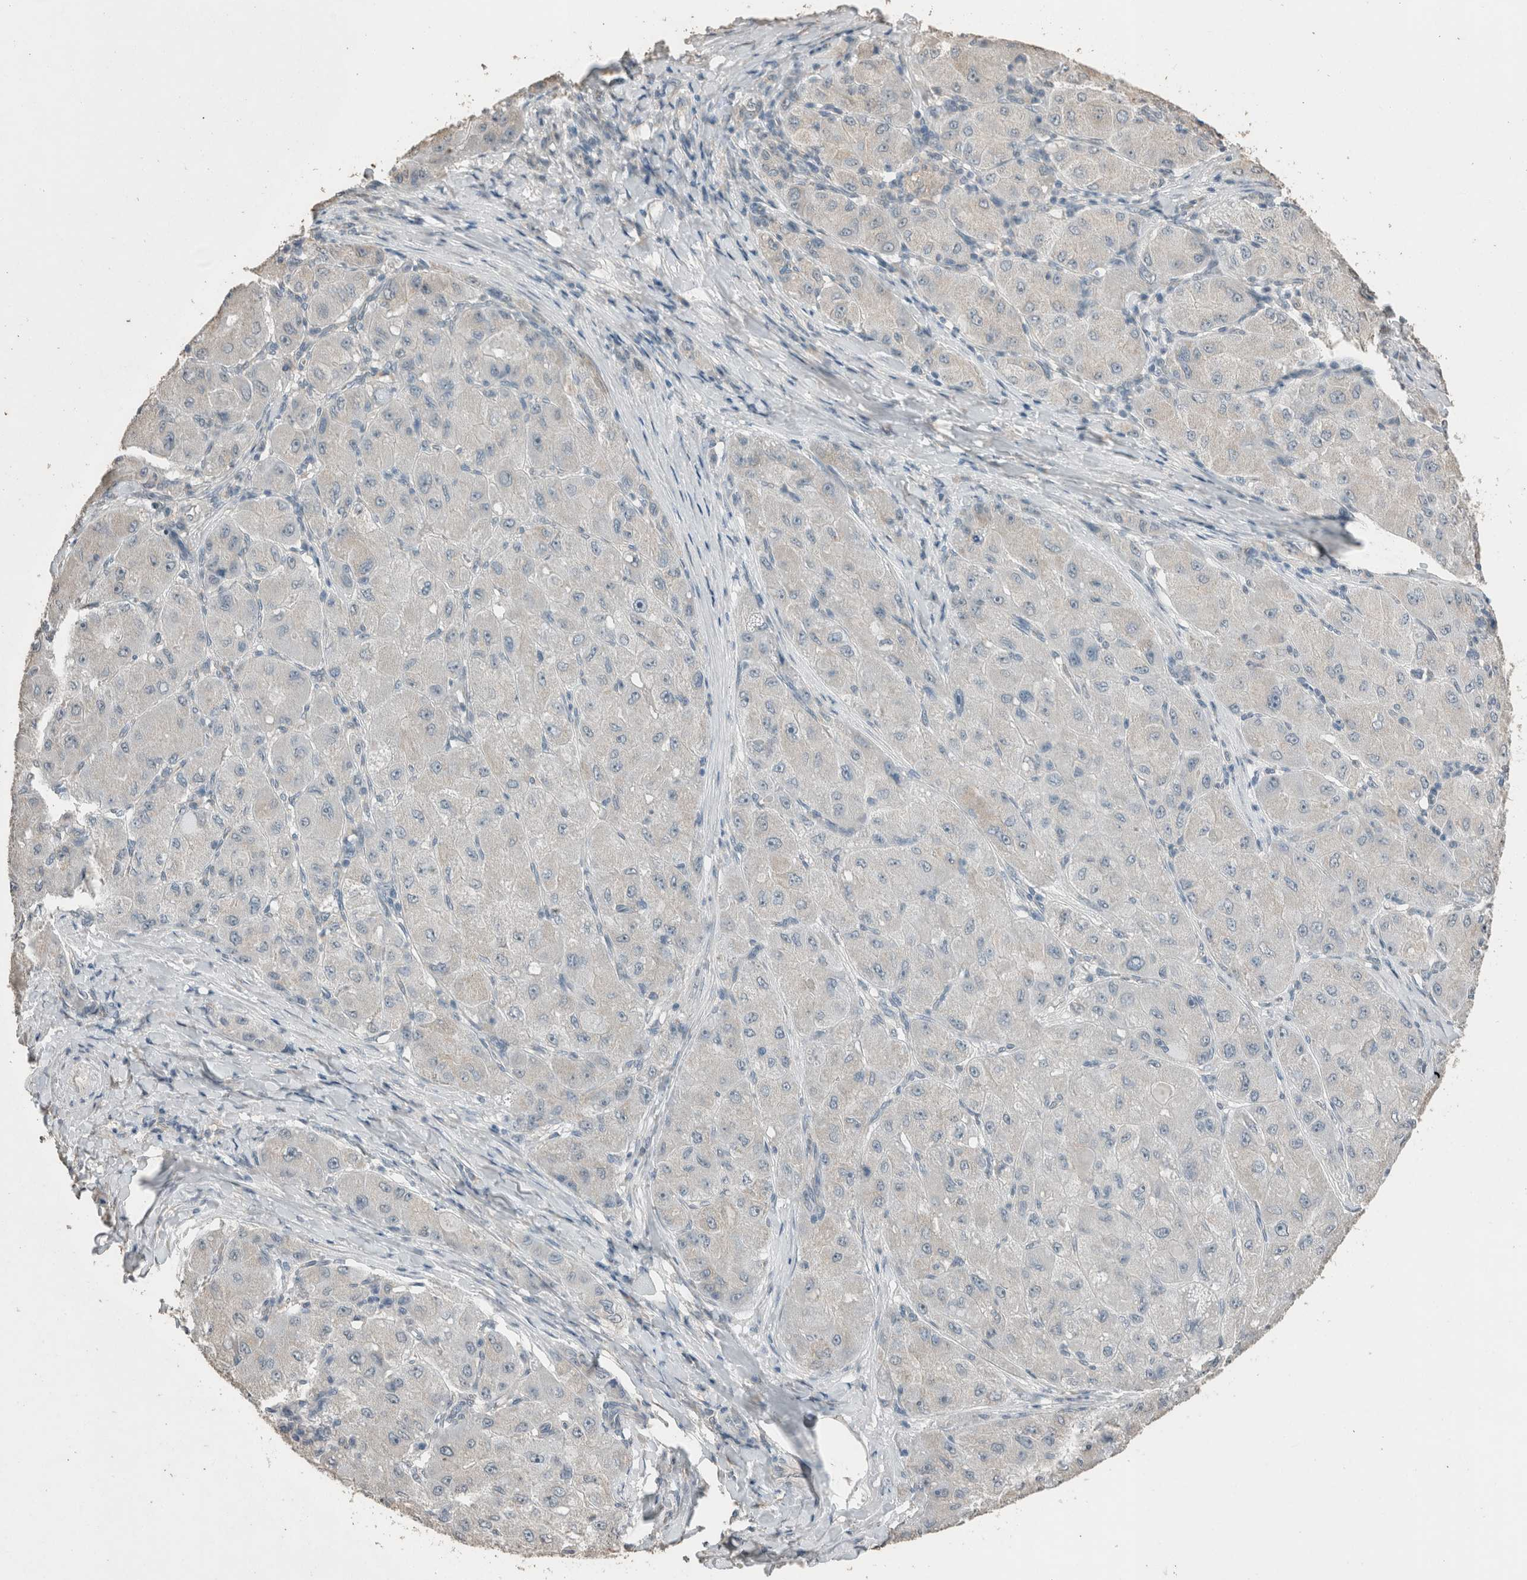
{"staining": {"intensity": "negative", "quantity": "none", "location": "none"}, "tissue": "liver cancer", "cell_type": "Tumor cells", "image_type": "cancer", "snomed": [{"axis": "morphology", "description": "Carcinoma, Hepatocellular, NOS"}, {"axis": "topography", "description": "Liver"}], "caption": "There is no significant expression in tumor cells of liver cancer (hepatocellular carcinoma).", "gene": "ACVR2B", "patient": {"sex": "male", "age": 80}}